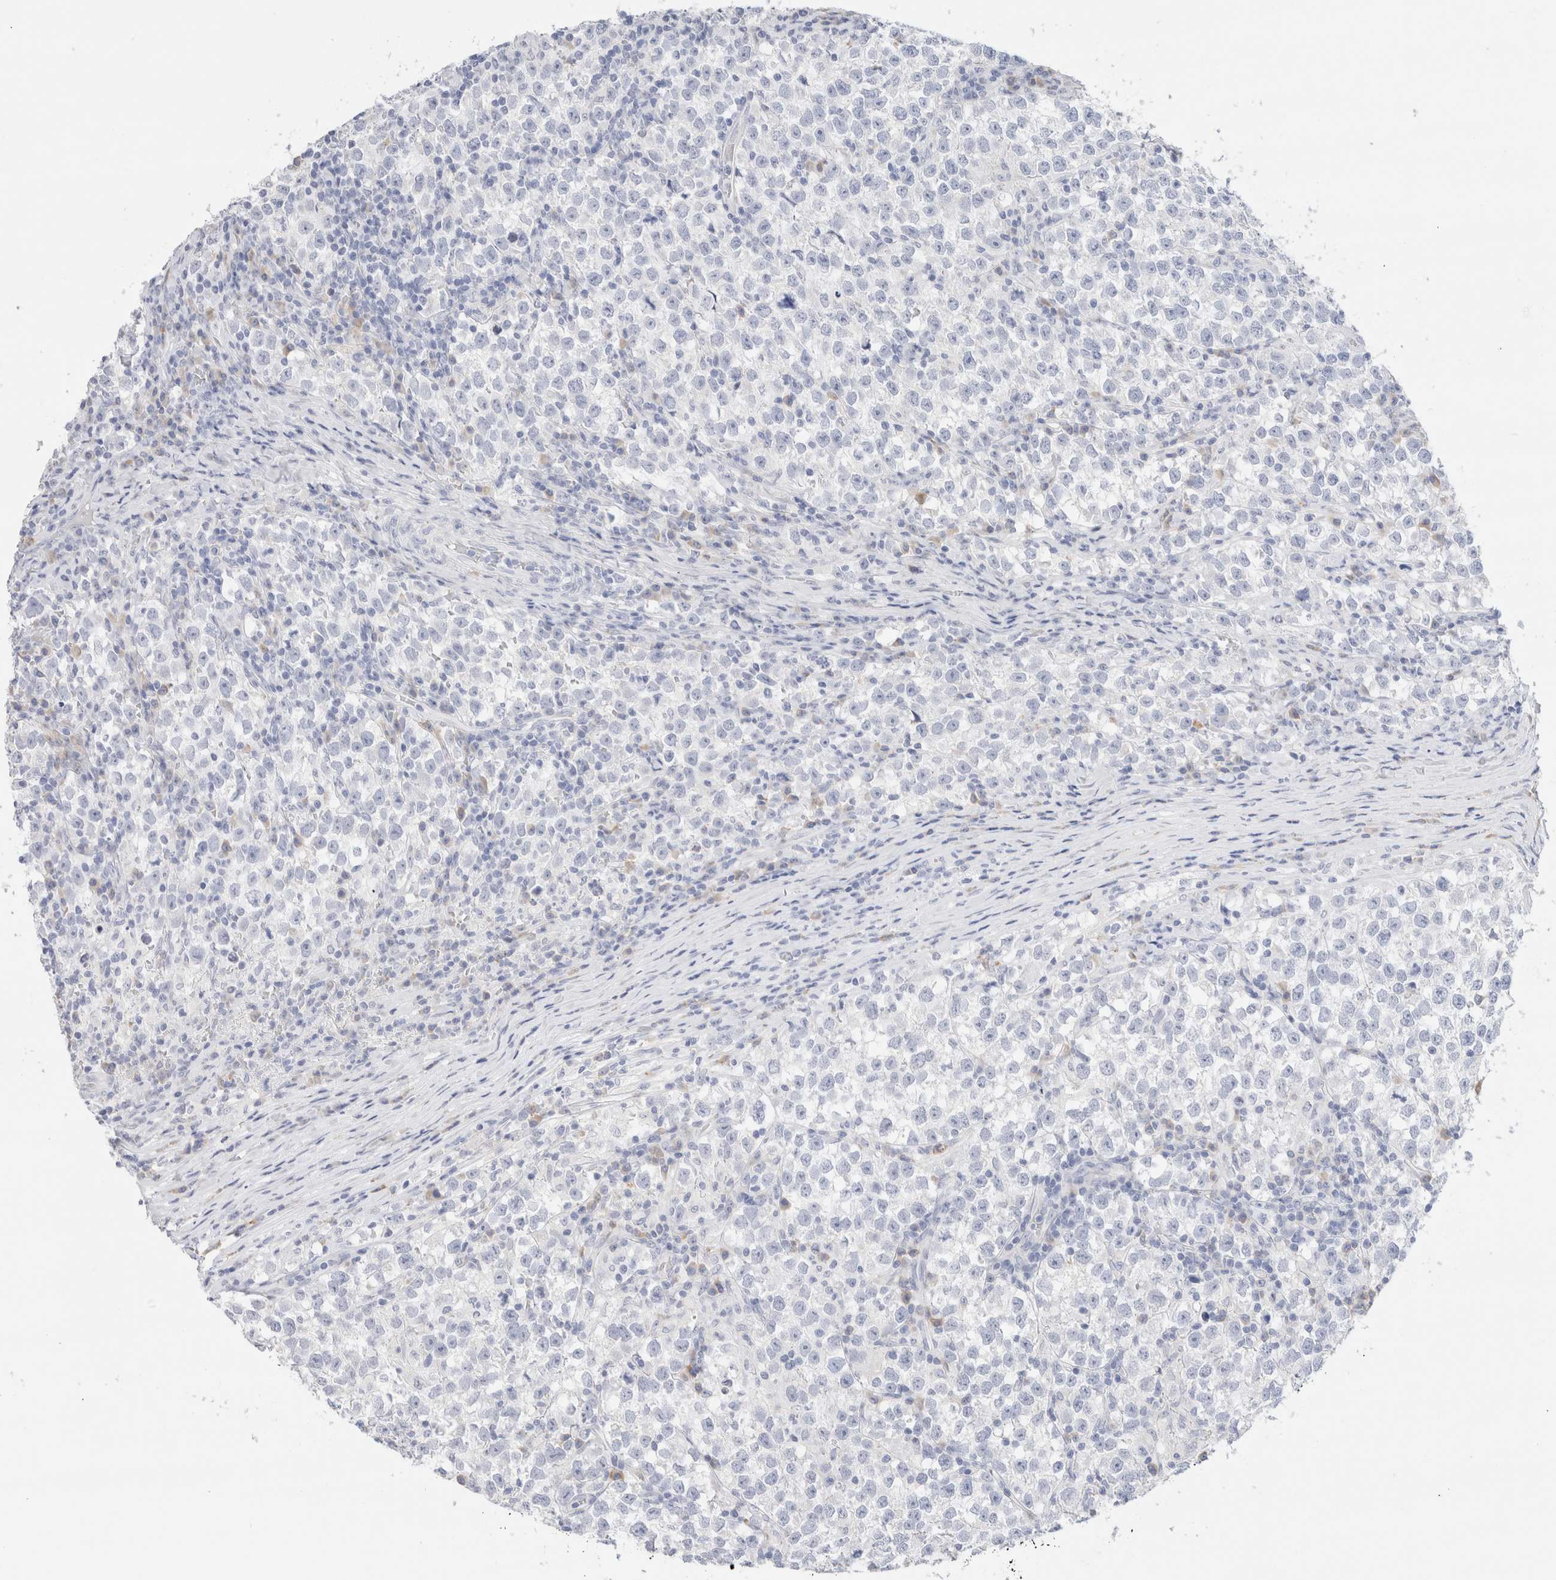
{"staining": {"intensity": "negative", "quantity": "none", "location": "none"}, "tissue": "testis cancer", "cell_type": "Tumor cells", "image_type": "cancer", "snomed": [{"axis": "morphology", "description": "Normal tissue, NOS"}, {"axis": "morphology", "description": "Seminoma, NOS"}, {"axis": "topography", "description": "Testis"}], "caption": "High magnification brightfield microscopy of seminoma (testis) stained with DAB (3,3'-diaminobenzidine) (brown) and counterstained with hematoxylin (blue): tumor cells show no significant staining.", "gene": "GADD45G", "patient": {"sex": "male", "age": 43}}